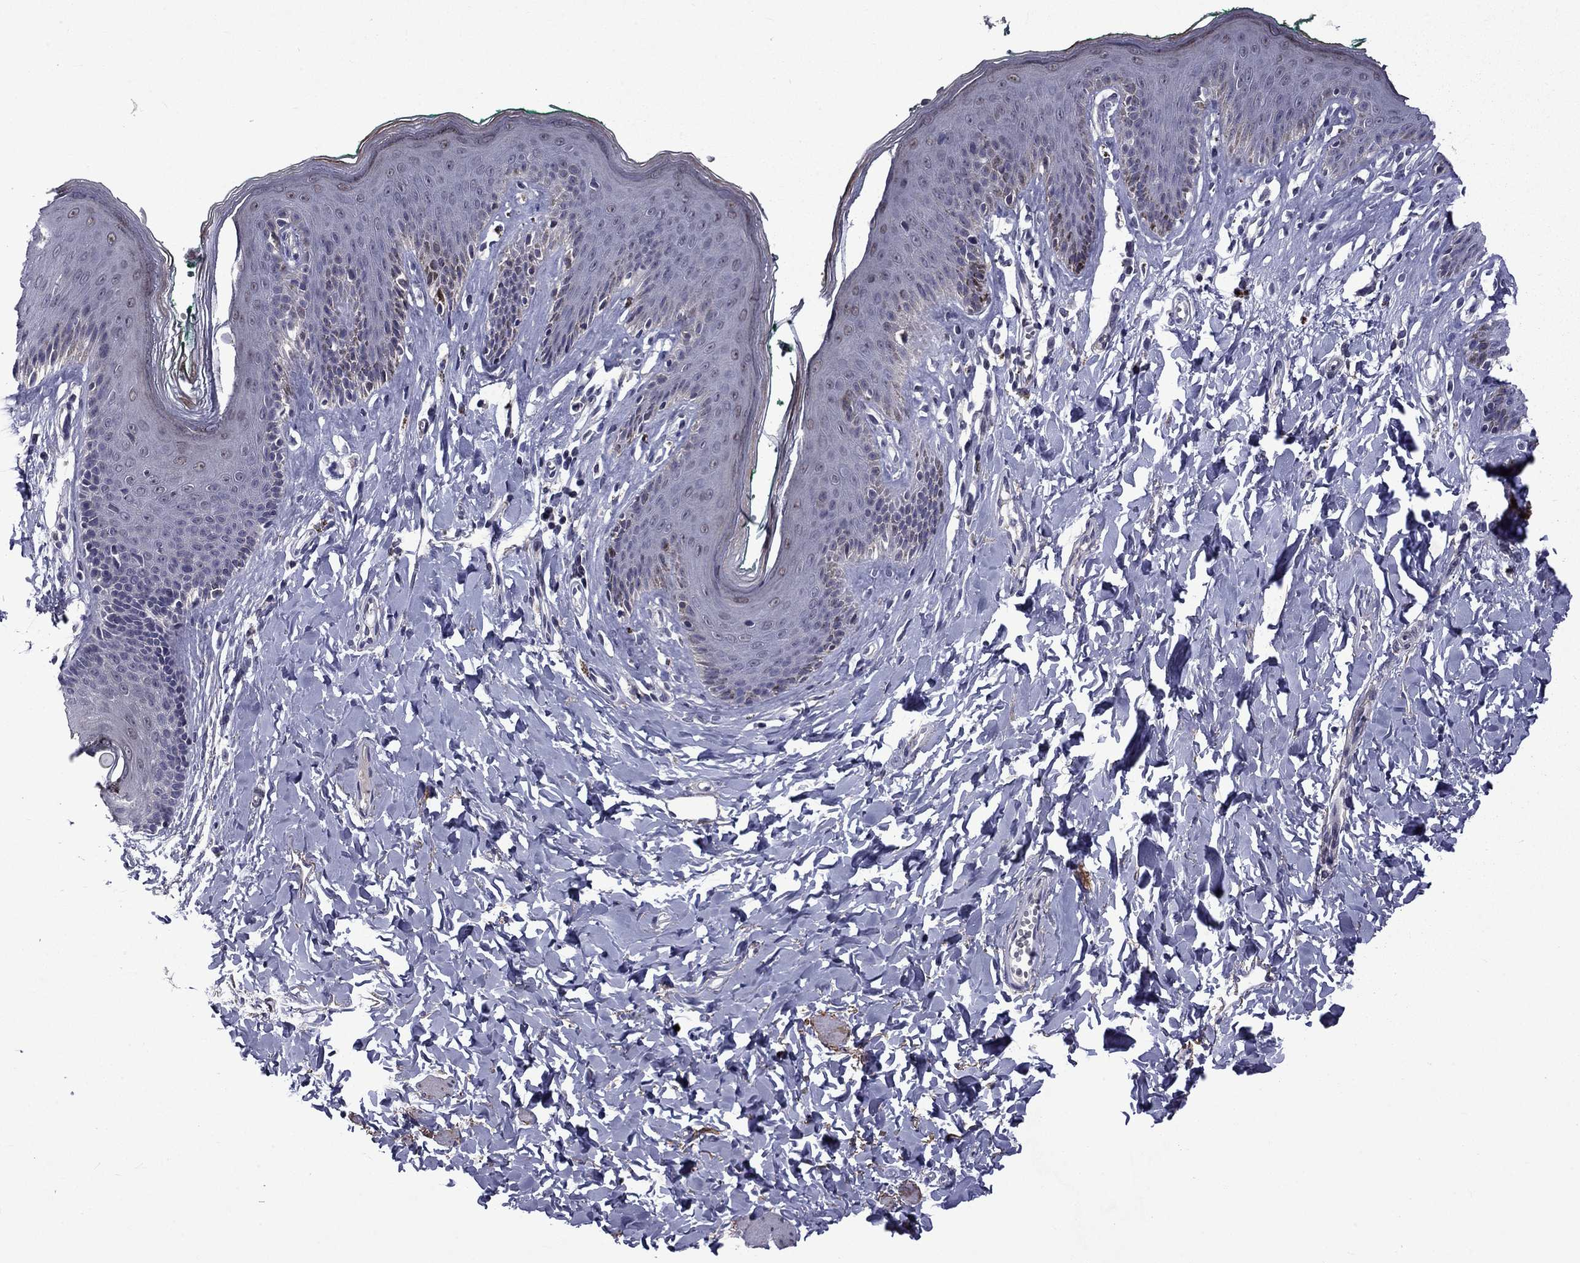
{"staining": {"intensity": "negative", "quantity": "none", "location": "none"}, "tissue": "skin", "cell_type": "Epidermal cells", "image_type": "normal", "snomed": [{"axis": "morphology", "description": "Normal tissue, NOS"}, {"axis": "topography", "description": "Vulva"}], "caption": "Immunohistochemical staining of benign human skin demonstrates no significant positivity in epidermal cells. The staining is performed using DAB (3,3'-diaminobenzidine) brown chromogen with nuclei counter-stained in using hematoxylin.", "gene": "SNTA1", "patient": {"sex": "female", "age": 66}}